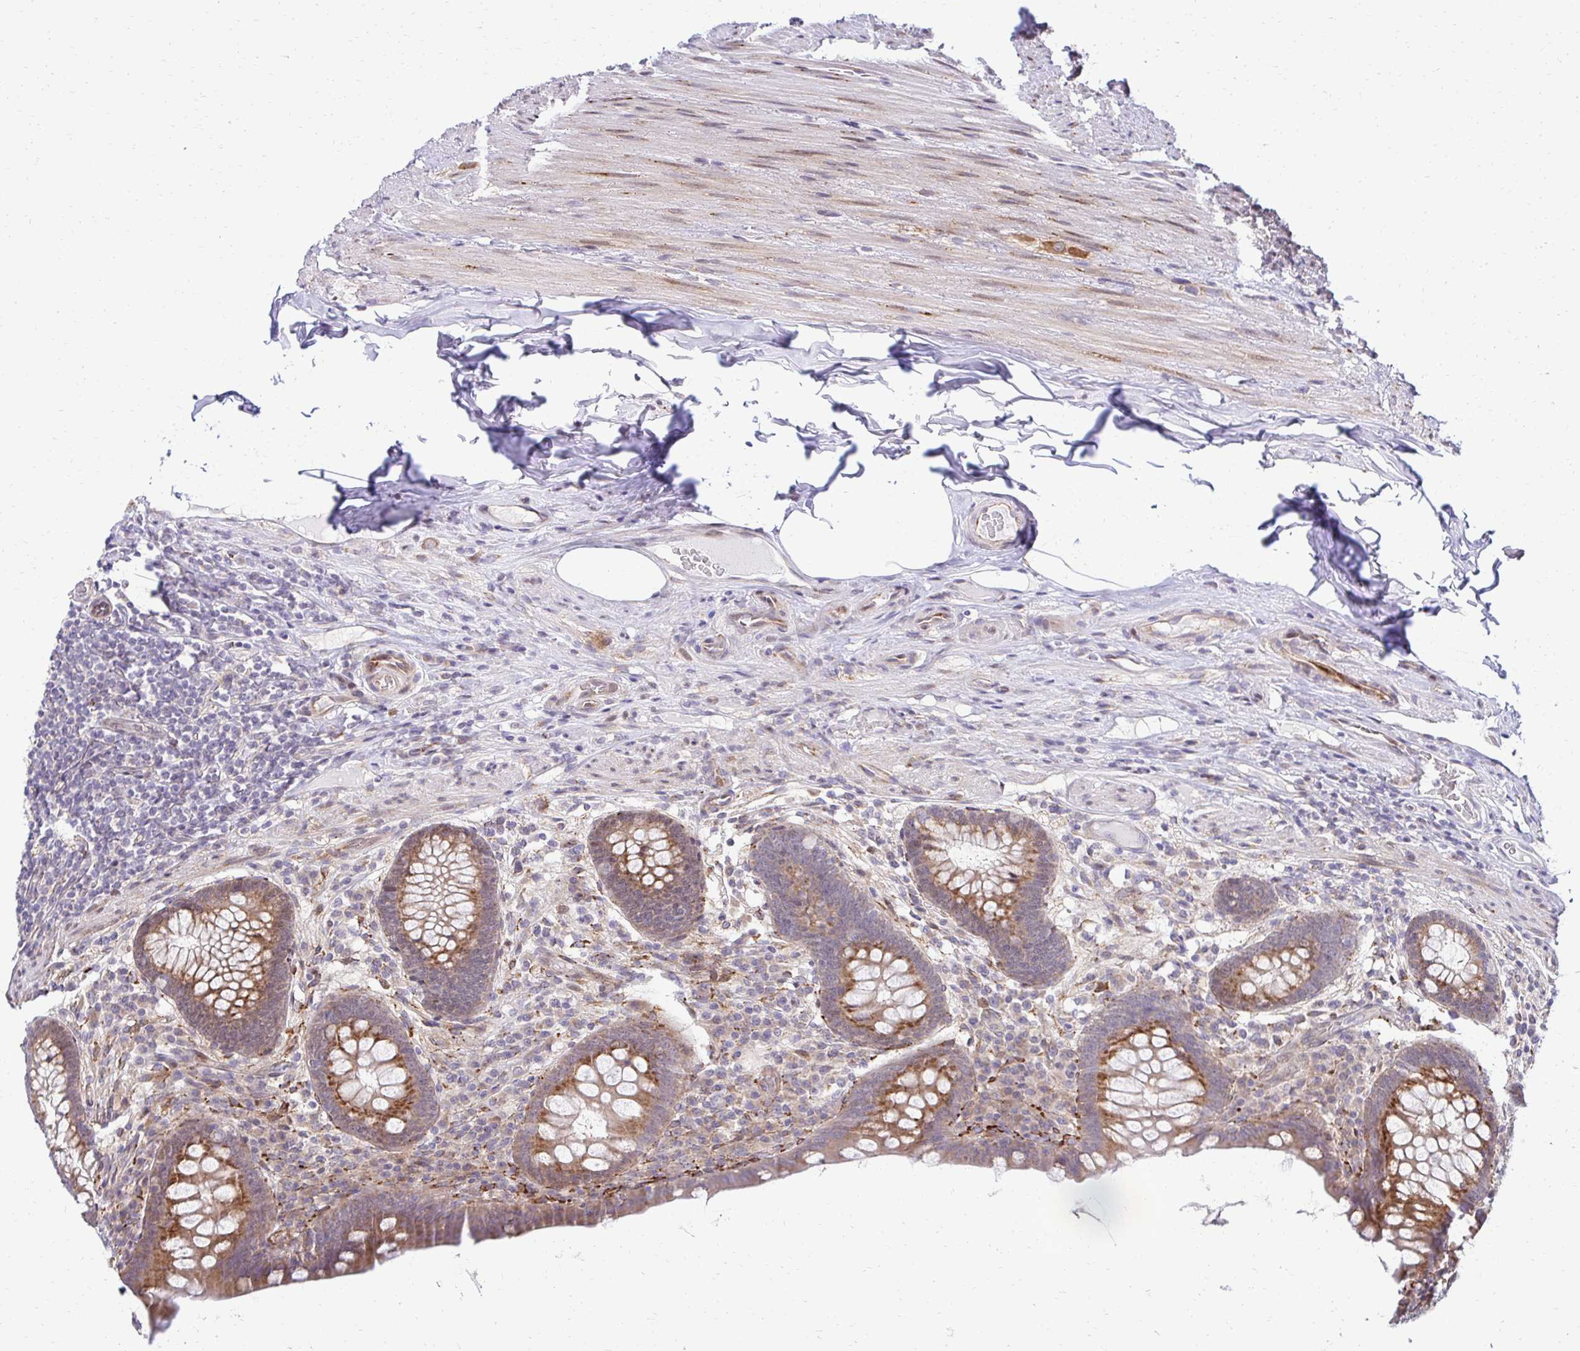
{"staining": {"intensity": "moderate", "quantity": ">75%", "location": "cytoplasmic/membranous"}, "tissue": "appendix", "cell_type": "Glandular cells", "image_type": "normal", "snomed": [{"axis": "morphology", "description": "Normal tissue, NOS"}, {"axis": "topography", "description": "Appendix"}], "caption": "Immunohistochemistry histopathology image of benign human appendix stained for a protein (brown), which shows medium levels of moderate cytoplasmic/membranous staining in approximately >75% of glandular cells.", "gene": "HPS1", "patient": {"sex": "male", "age": 71}}